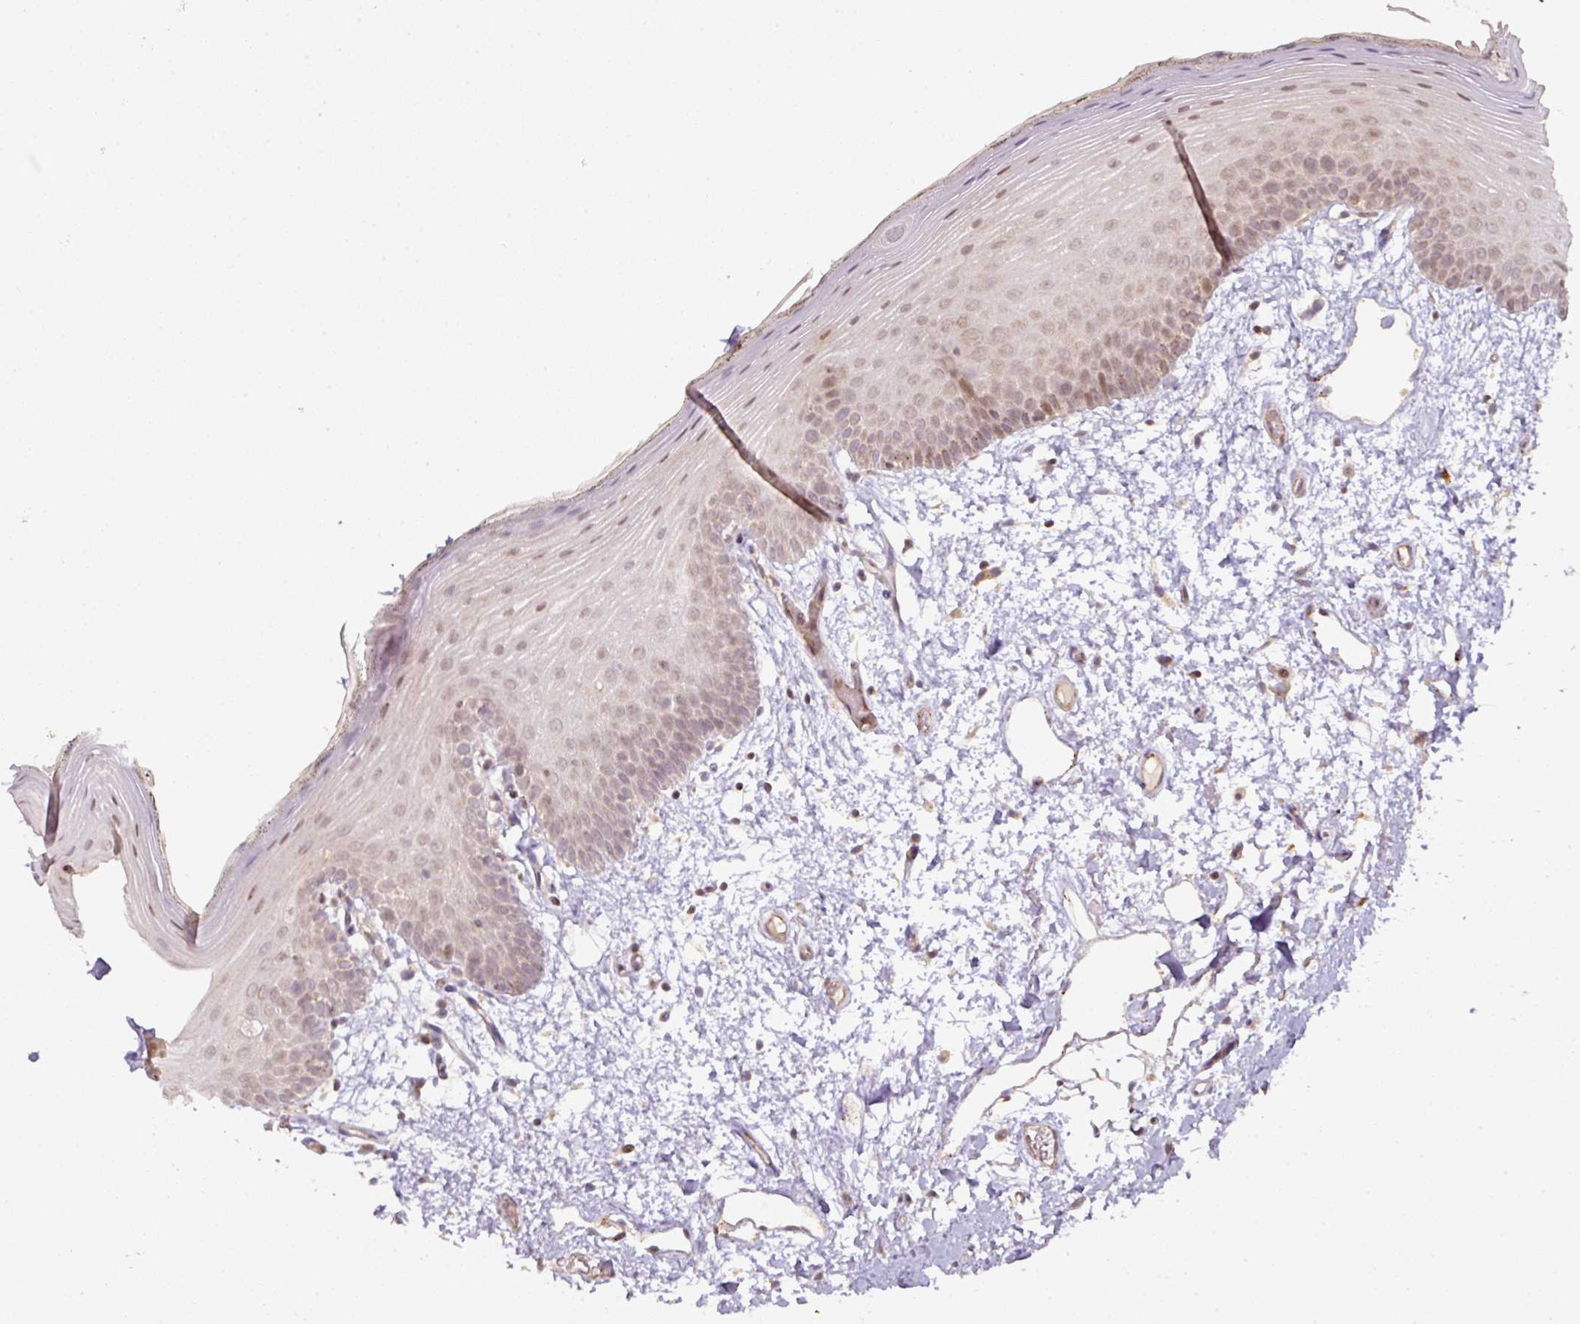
{"staining": {"intensity": "moderate", "quantity": "25%-75%", "location": "cytoplasmic/membranous,nuclear"}, "tissue": "oral mucosa", "cell_type": "Squamous epithelial cells", "image_type": "normal", "snomed": [{"axis": "morphology", "description": "Normal tissue, NOS"}, {"axis": "morphology", "description": "Squamous cell carcinoma, NOS"}, {"axis": "topography", "description": "Oral tissue"}, {"axis": "topography", "description": "Head-Neck"}], "caption": "The photomicrograph displays immunohistochemical staining of unremarkable oral mucosa. There is moderate cytoplasmic/membranous,nuclear positivity is seen in approximately 25%-75% of squamous epithelial cells. Using DAB (brown) and hematoxylin (blue) stains, captured at high magnification using brightfield microscopy.", "gene": "CXCR5", "patient": {"sex": "female", "age": 81}}